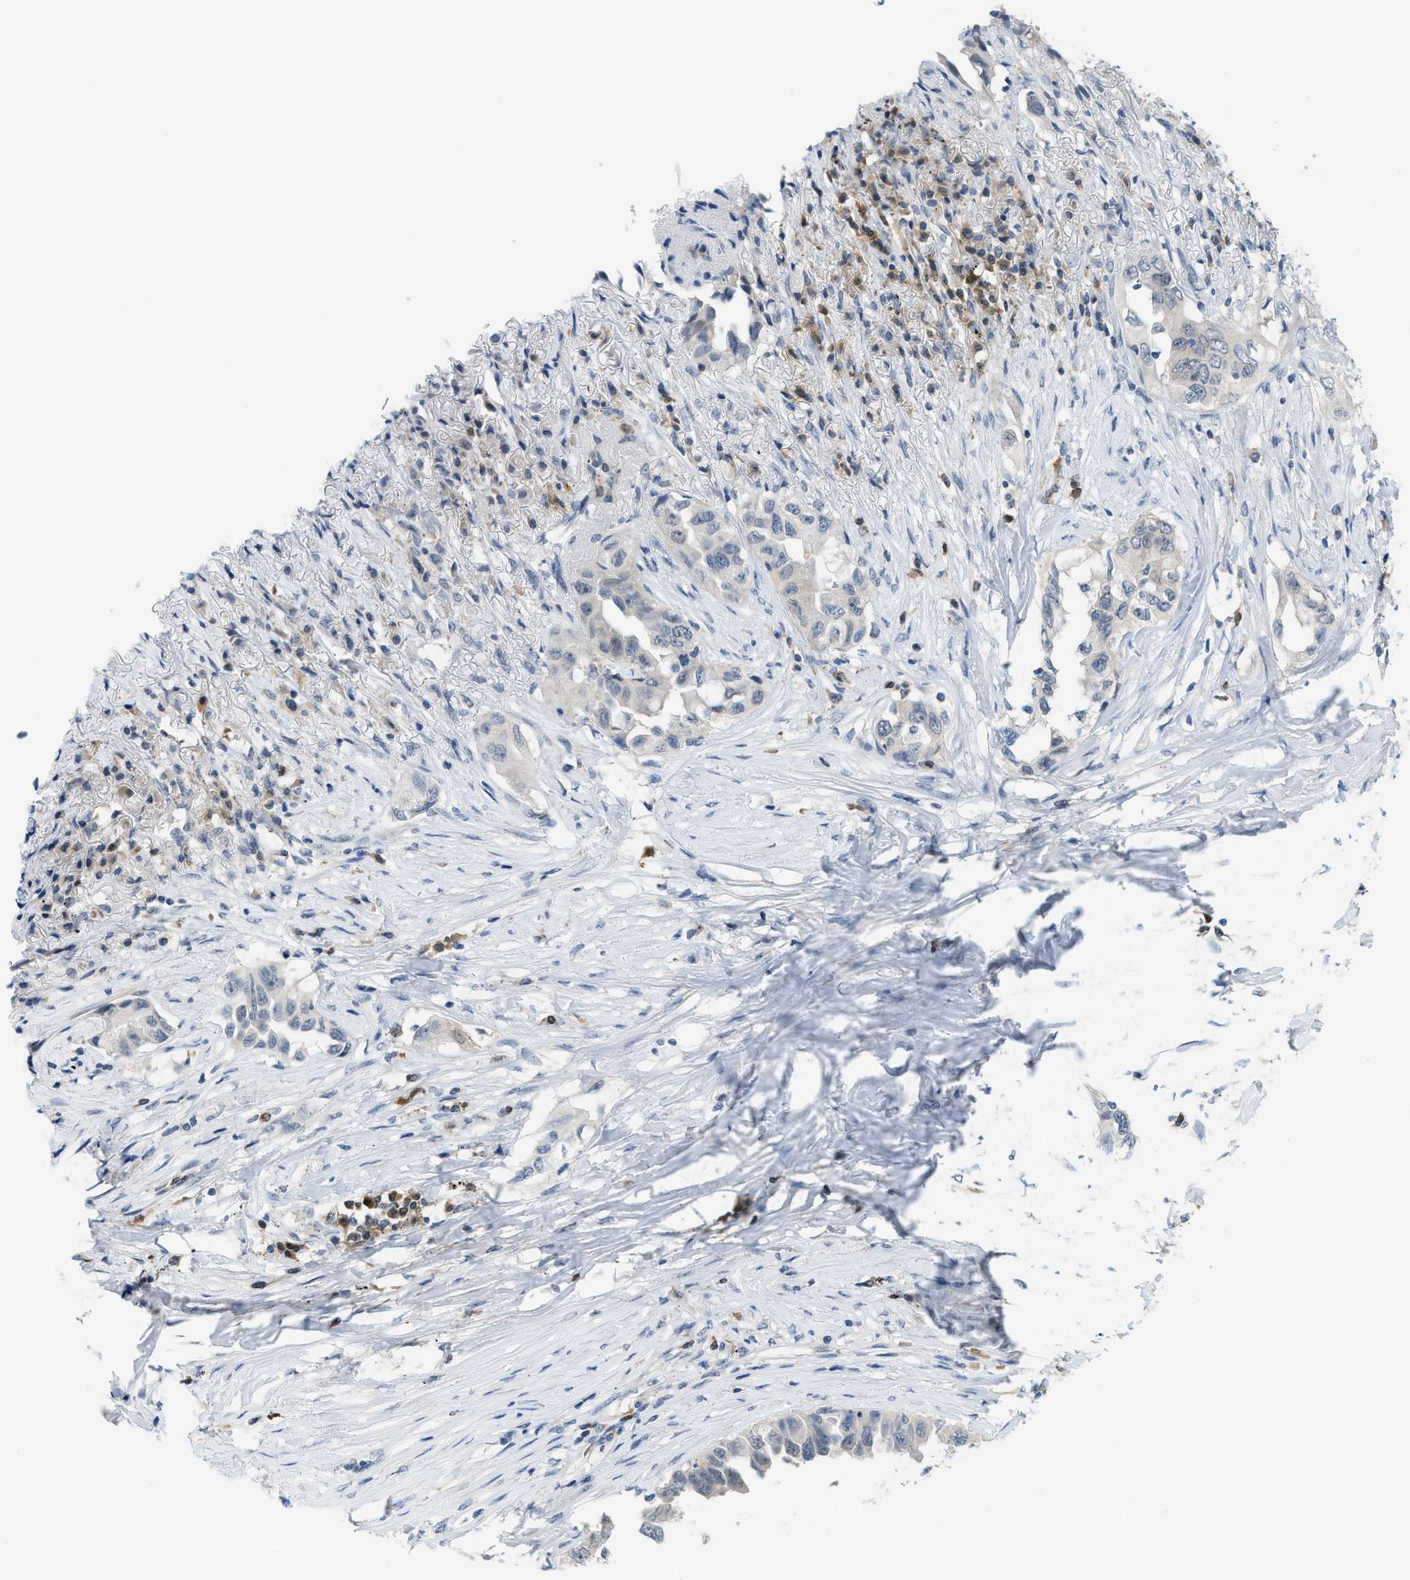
{"staining": {"intensity": "negative", "quantity": "none", "location": "none"}, "tissue": "lung cancer", "cell_type": "Tumor cells", "image_type": "cancer", "snomed": [{"axis": "morphology", "description": "Adenocarcinoma, NOS"}, {"axis": "topography", "description": "Lung"}], "caption": "Immunohistochemical staining of human lung adenocarcinoma exhibits no significant expression in tumor cells. Brightfield microscopy of IHC stained with DAB (brown) and hematoxylin (blue), captured at high magnification.", "gene": "PSAT1", "patient": {"sex": "female", "age": 51}}